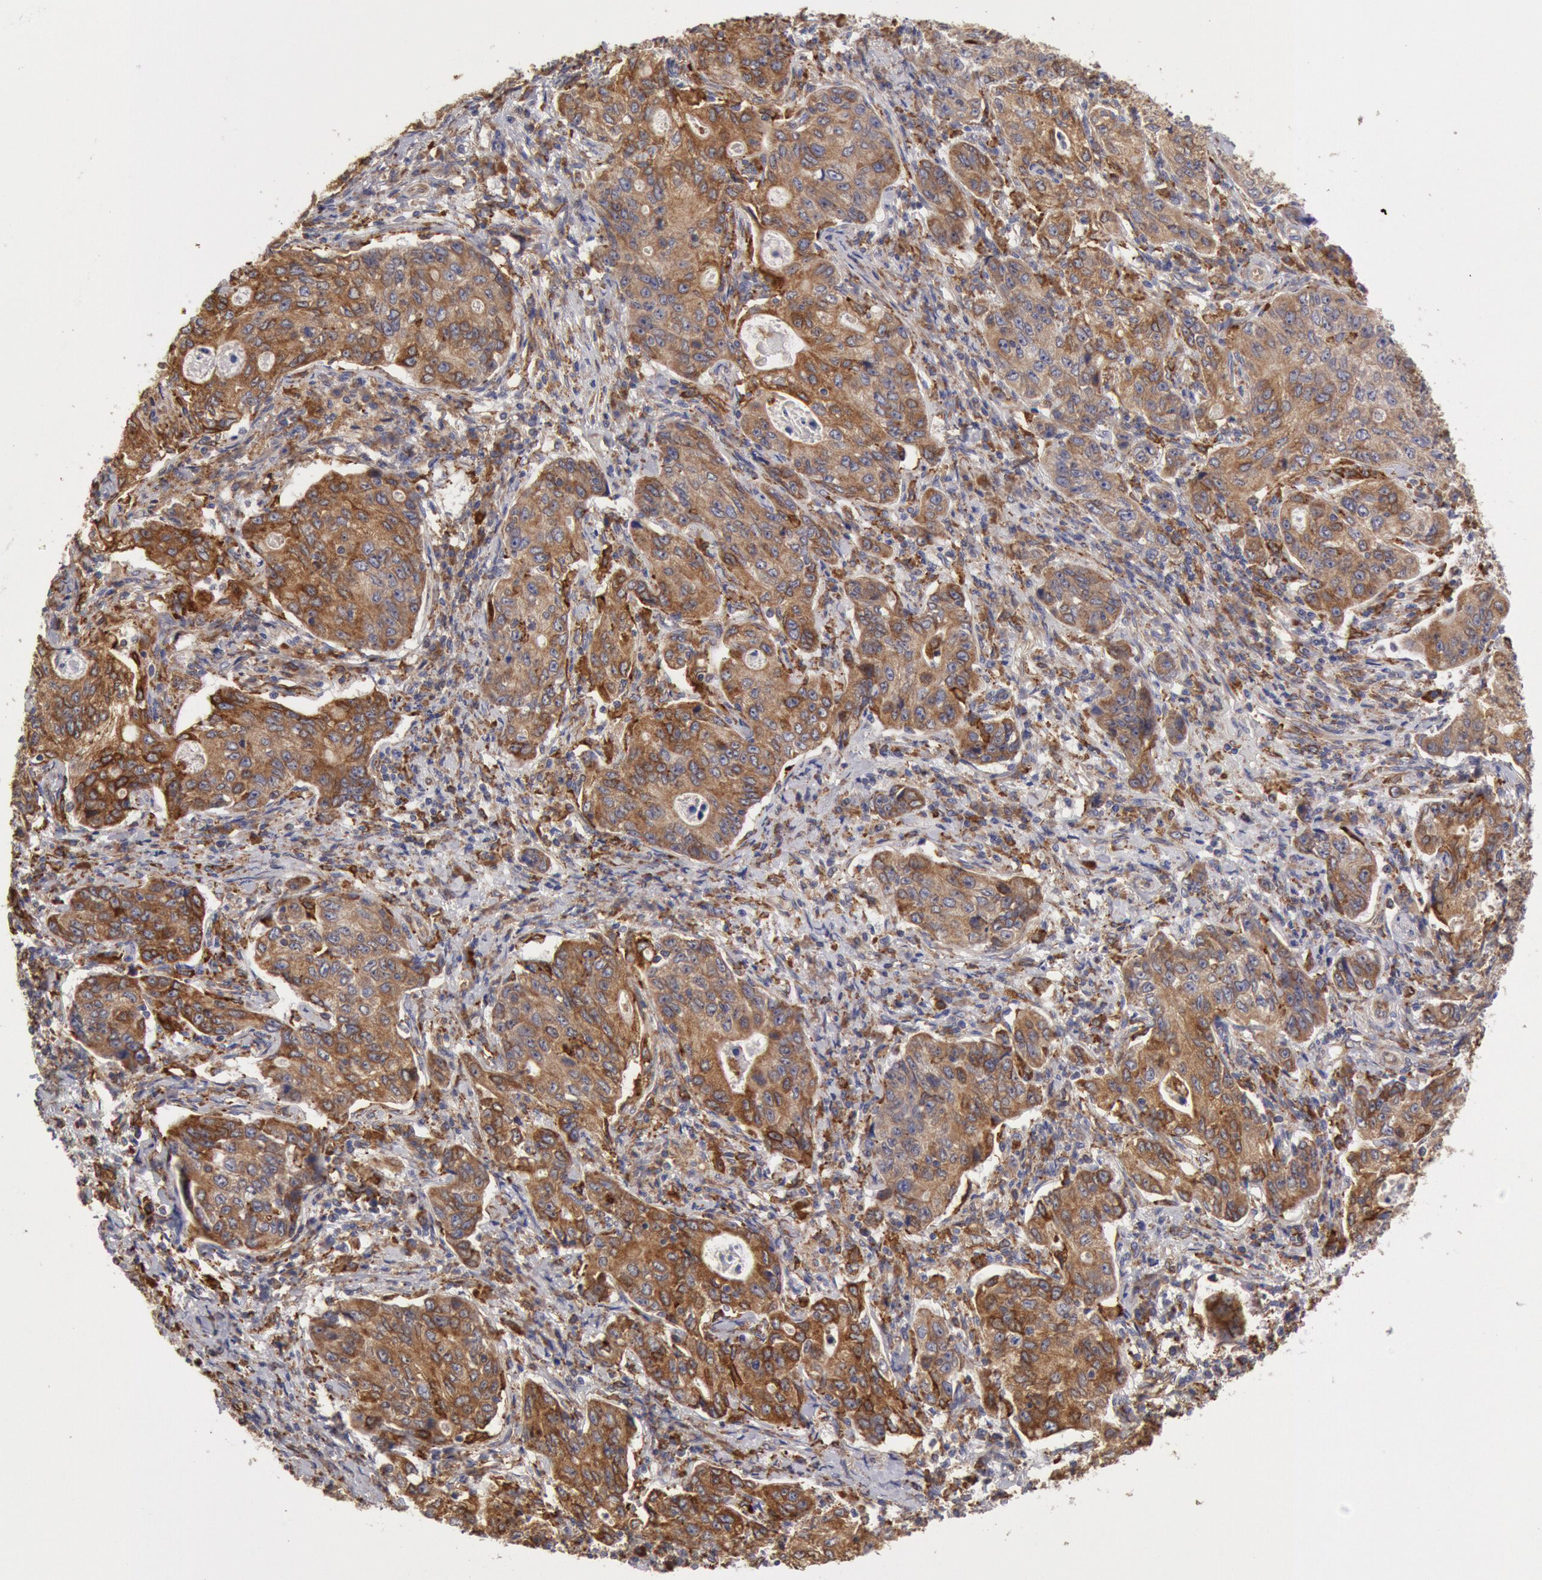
{"staining": {"intensity": "strong", "quantity": ">75%", "location": "cytoplasmic/membranous"}, "tissue": "stomach cancer", "cell_type": "Tumor cells", "image_type": "cancer", "snomed": [{"axis": "morphology", "description": "Adenocarcinoma, NOS"}, {"axis": "topography", "description": "Esophagus"}, {"axis": "topography", "description": "Stomach"}], "caption": "Immunohistochemical staining of human stomach cancer reveals strong cytoplasmic/membranous protein expression in about >75% of tumor cells.", "gene": "ERP44", "patient": {"sex": "male", "age": 74}}